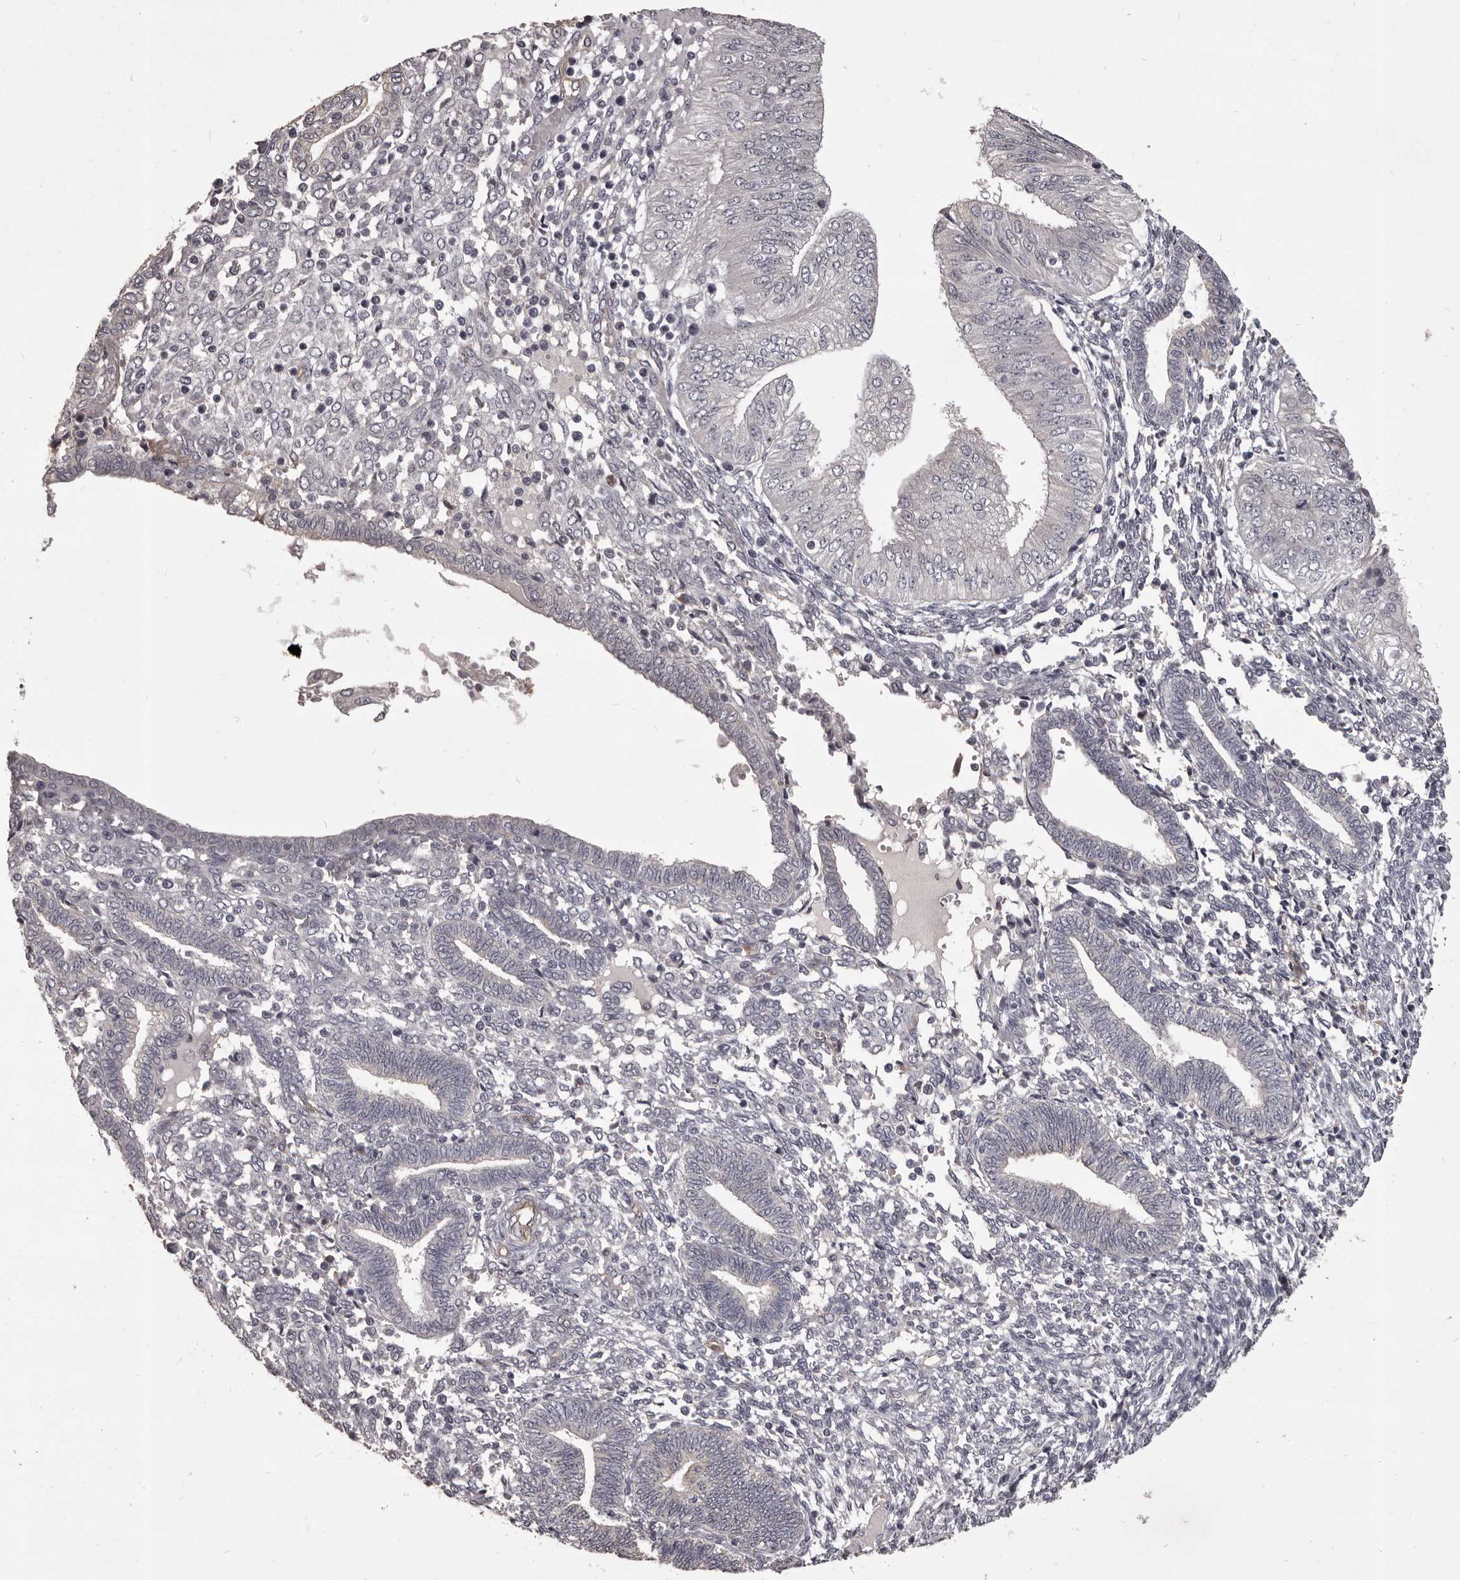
{"staining": {"intensity": "negative", "quantity": "none", "location": "none"}, "tissue": "endometrial cancer", "cell_type": "Tumor cells", "image_type": "cancer", "snomed": [{"axis": "morphology", "description": "Normal tissue, NOS"}, {"axis": "morphology", "description": "Adenocarcinoma, NOS"}, {"axis": "topography", "description": "Endometrium"}], "caption": "This image is of endometrial cancer (adenocarcinoma) stained with IHC to label a protein in brown with the nuclei are counter-stained blue. There is no expression in tumor cells.", "gene": "GPR78", "patient": {"sex": "female", "age": 53}}